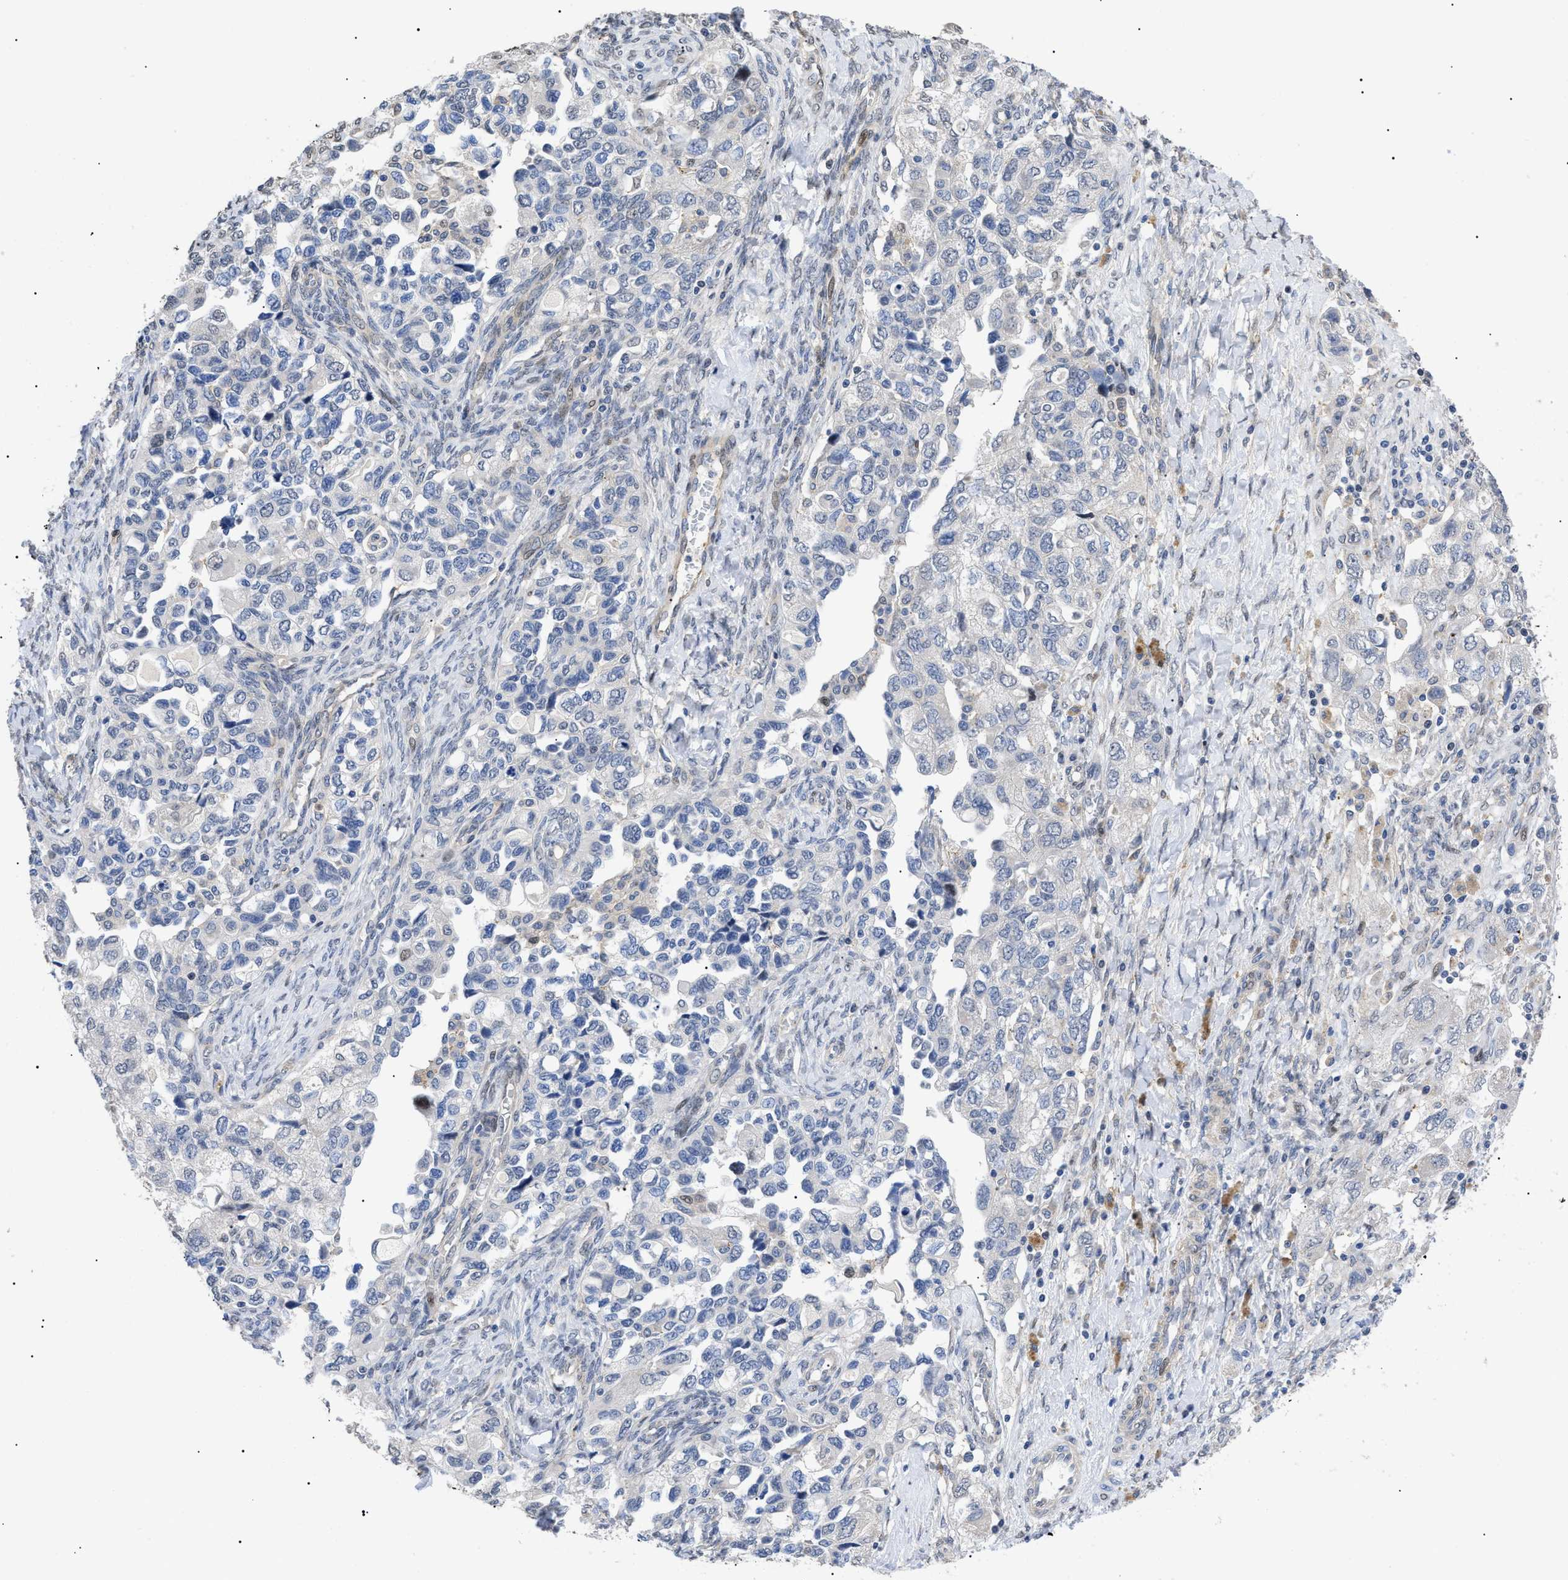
{"staining": {"intensity": "negative", "quantity": "none", "location": "none"}, "tissue": "ovarian cancer", "cell_type": "Tumor cells", "image_type": "cancer", "snomed": [{"axis": "morphology", "description": "Carcinoma, NOS"}, {"axis": "morphology", "description": "Cystadenocarcinoma, serous, NOS"}, {"axis": "topography", "description": "Ovary"}], "caption": "Protein analysis of serous cystadenocarcinoma (ovarian) exhibits no significant staining in tumor cells. Brightfield microscopy of immunohistochemistry (IHC) stained with DAB (3,3'-diaminobenzidine) (brown) and hematoxylin (blue), captured at high magnification.", "gene": "SFXN5", "patient": {"sex": "female", "age": 69}}